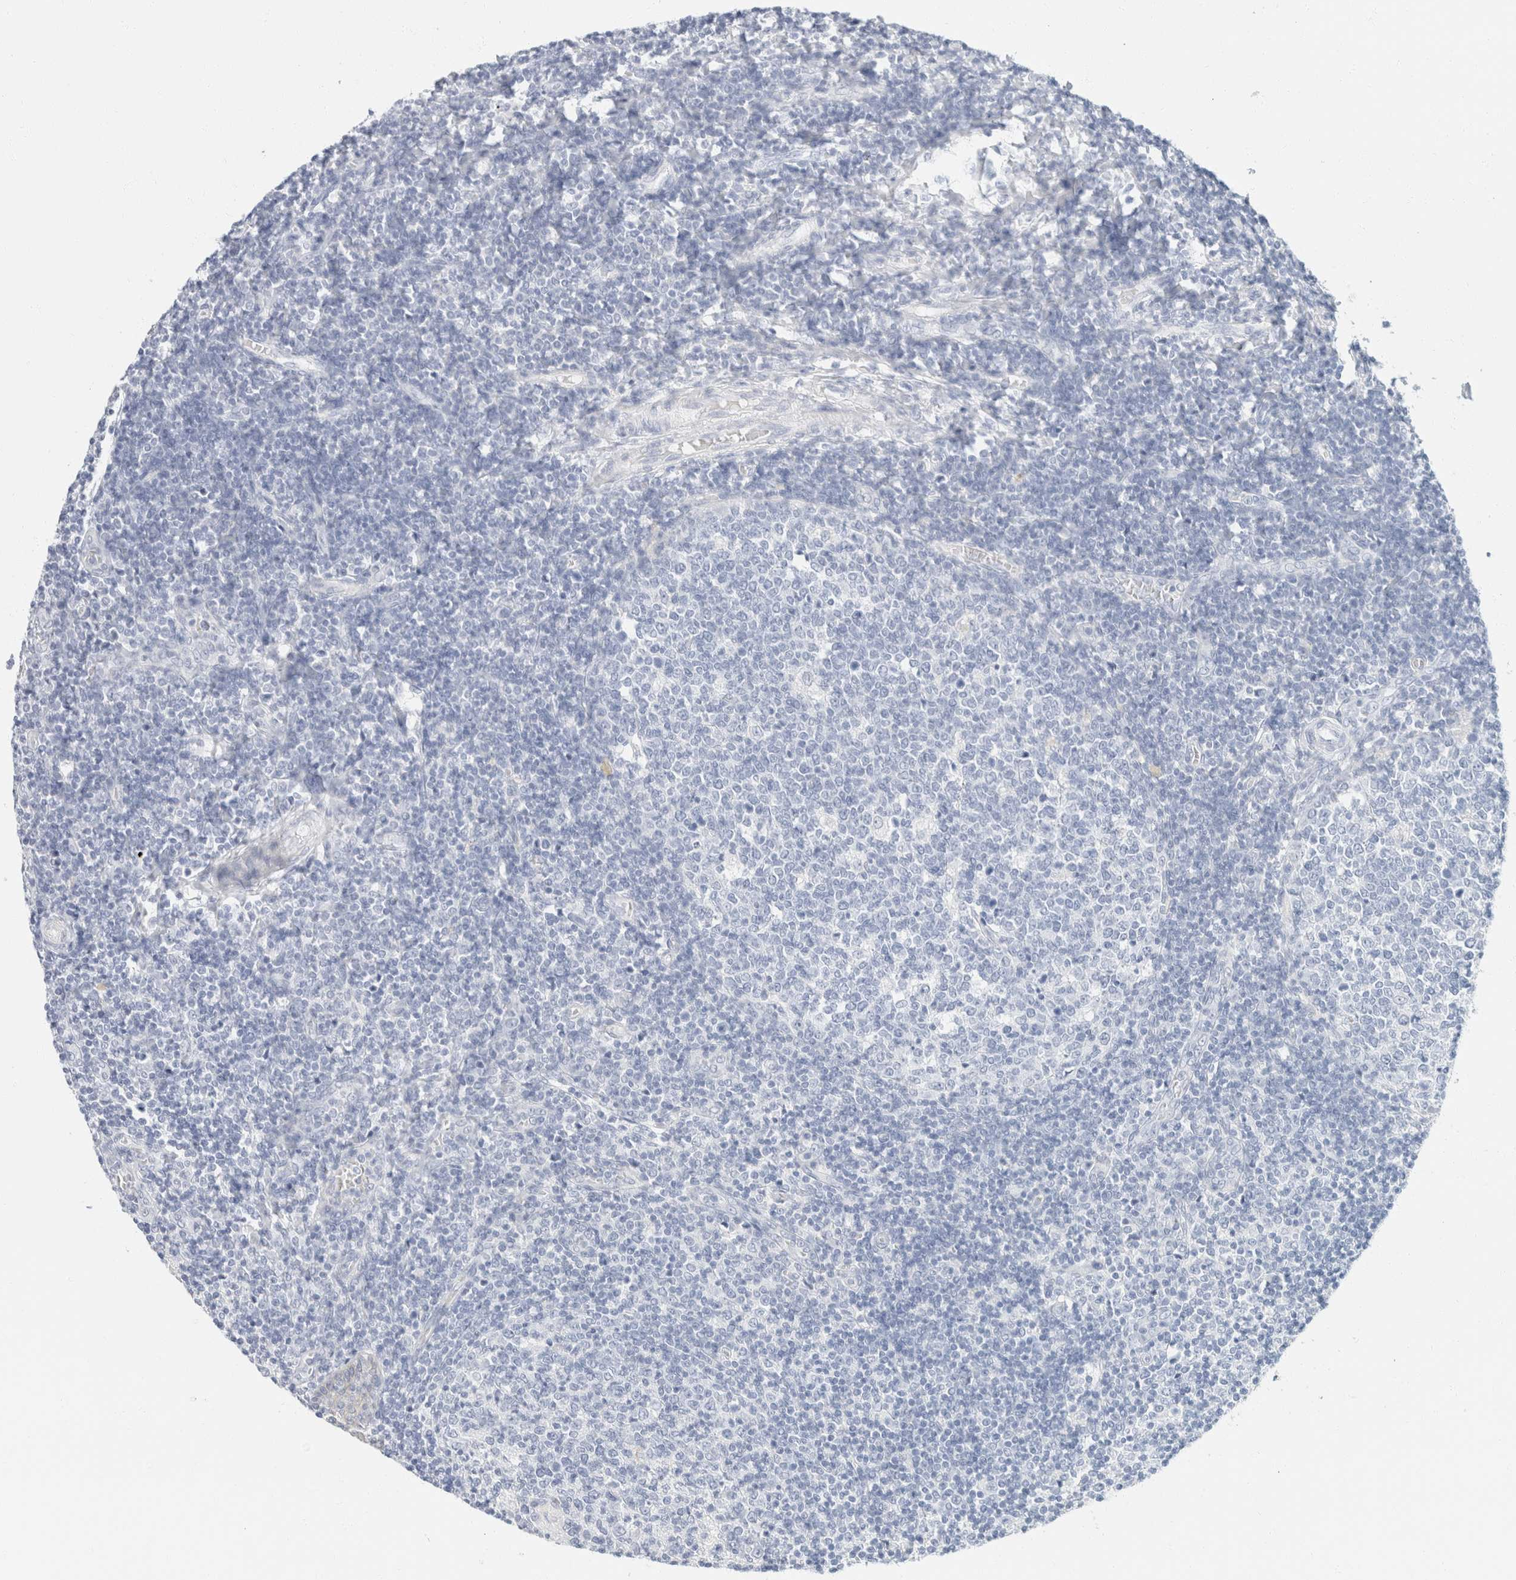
{"staining": {"intensity": "negative", "quantity": "none", "location": "none"}, "tissue": "tonsil", "cell_type": "Germinal center cells", "image_type": "normal", "snomed": [{"axis": "morphology", "description": "Normal tissue, NOS"}, {"axis": "topography", "description": "Tonsil"}], "caption": "Tonsil was stained to show a protein in brown. There is no significant expression in germinal center cells. (DAB immunohistochemistry (IHC) visualized using brightfield microscopy, high magnification).", "gene": "KRT20", "patient": {"sex": "female", "age": 19}}